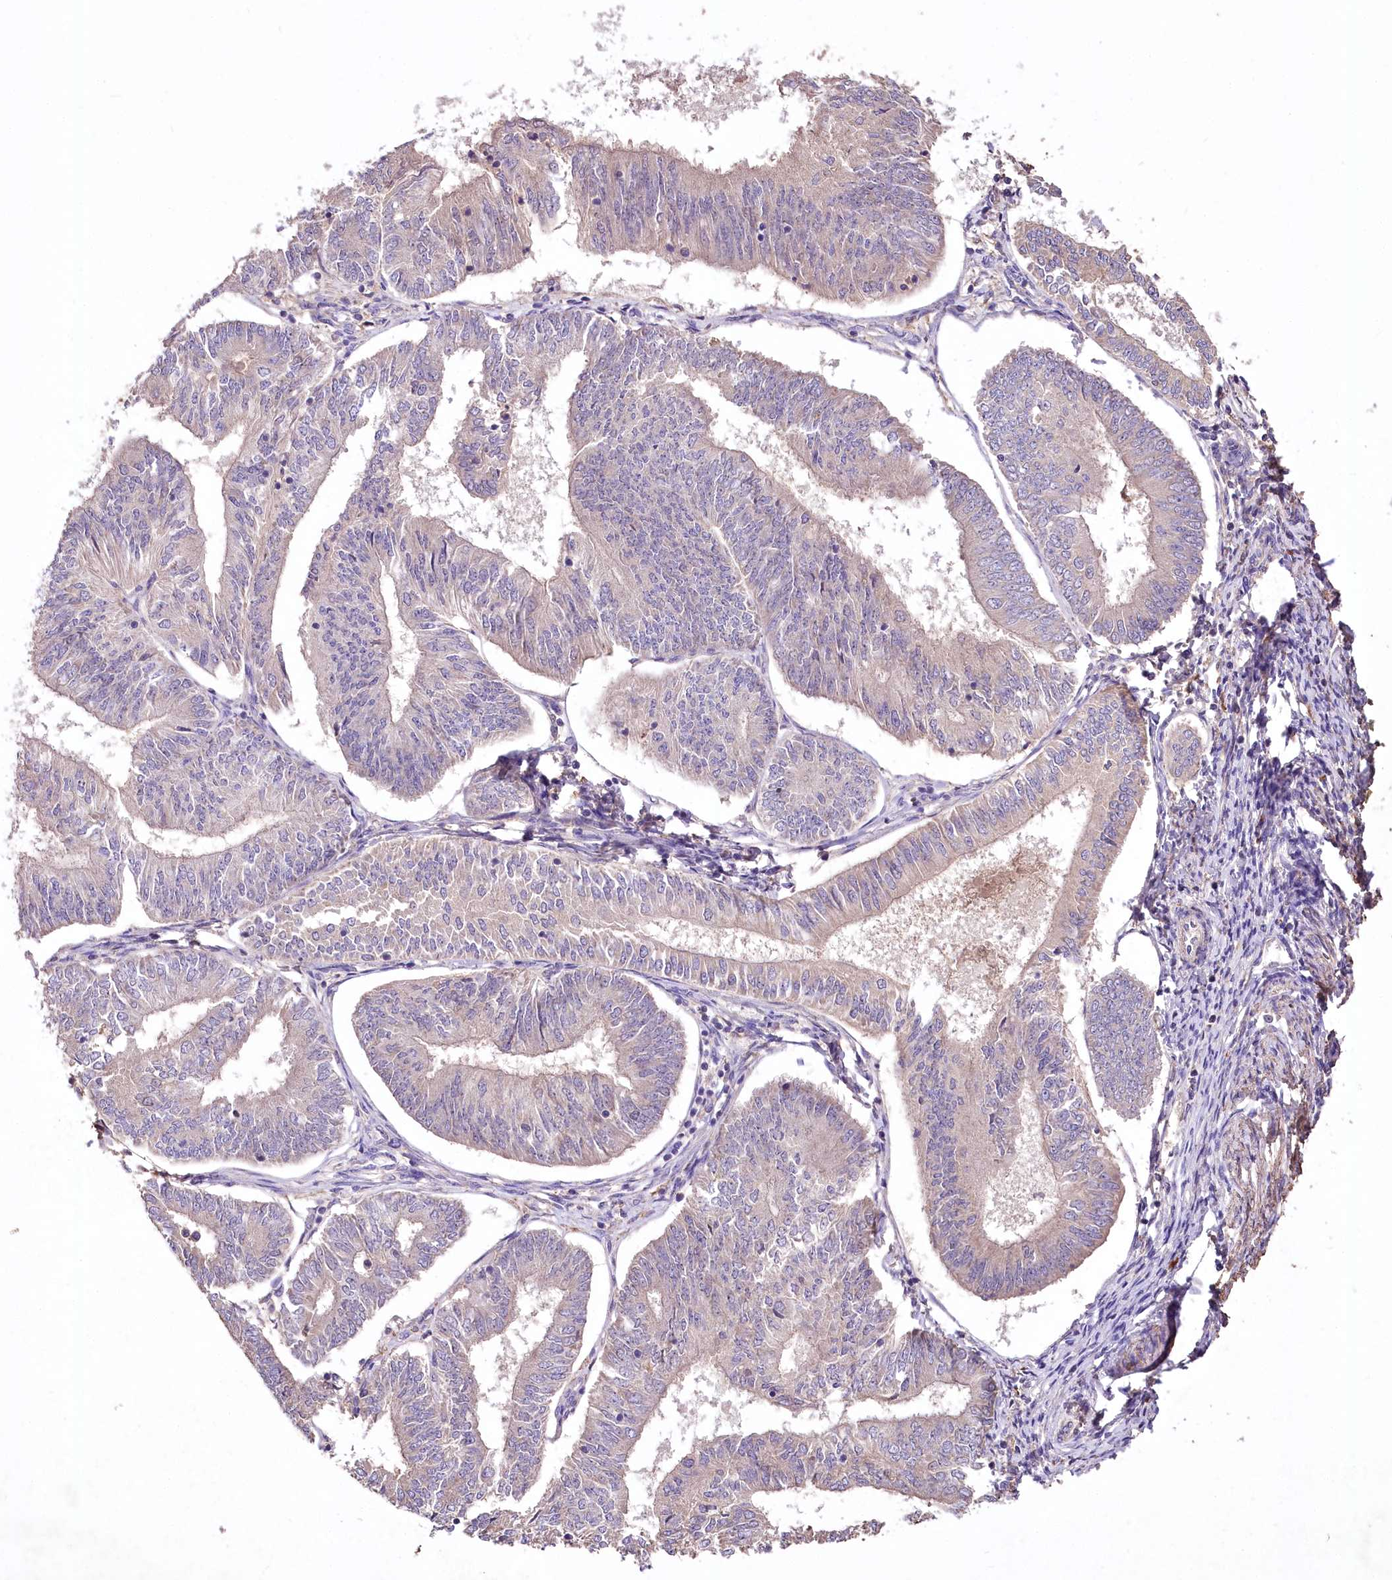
{"staining": {"intensity": "weak", "quantity": "<25%", "location": "cytoplasmic/membranous"}, "tissue": "endometrial cancer", "cell_type": "Tumor cells", "image_type": "cancer", "snomed": [{"axis": "morphology", "description": "Adenocarcinoma, NOS"}, {"axis": "topography", "description": "Endometrium"}], "caption": "Tumor cells are negative for protein expression in human endometrial cancer. (Immunohistochemistry, brightfield microscopy, high magnification).", "gene": "PCYOX1L", "patient": {"sex": "female", "age": 58}}